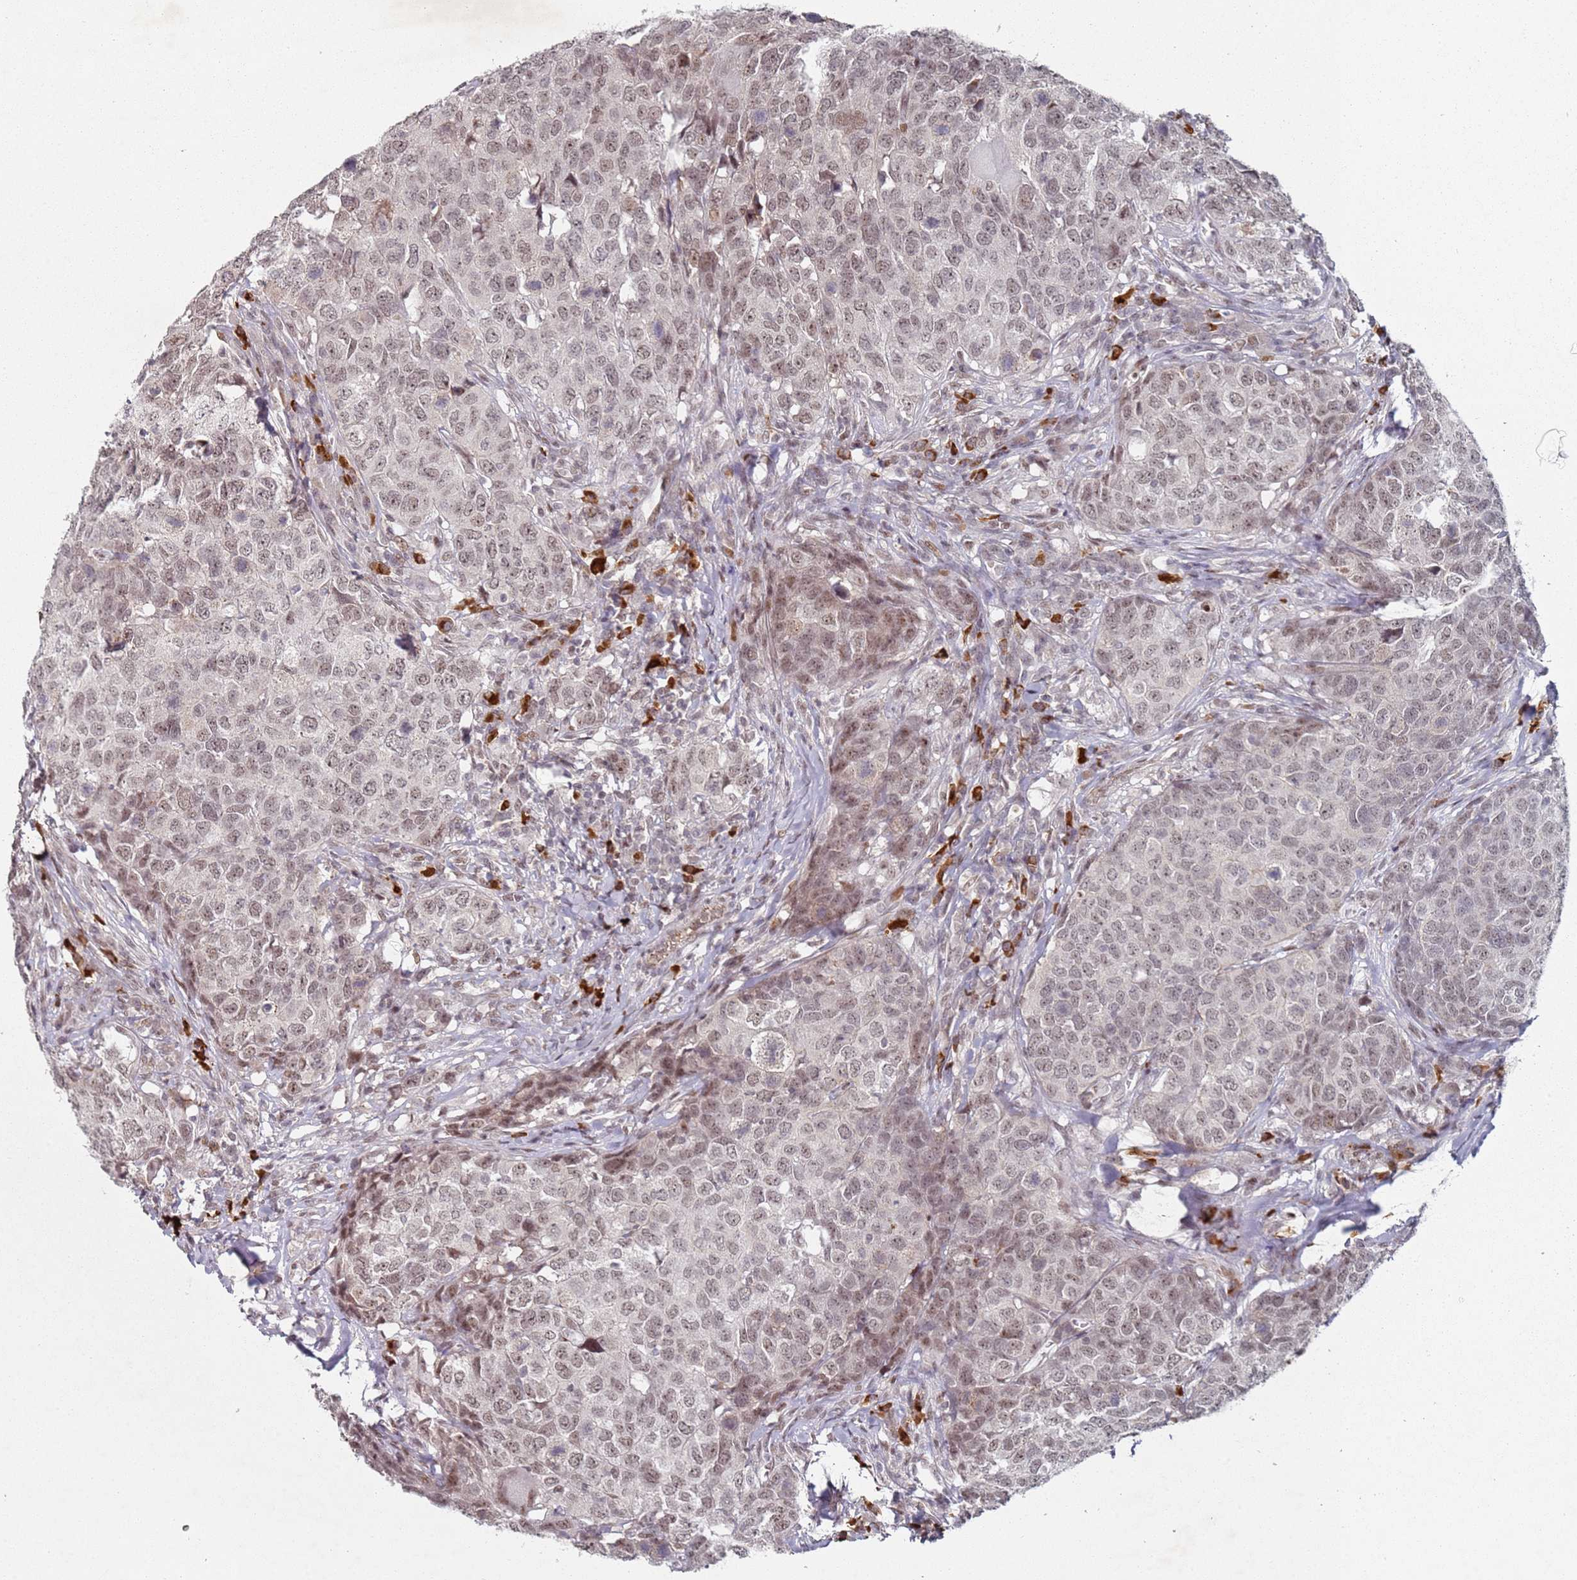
{"staining": {"intensity": "weak", "quantity": ">75%", "location": "nuclear"}, "tissue": "head and neck cancer", "cell_type": "Tumor cells", "image_type": "cancer", "snomed": [{"axis": "morphology", "description": "Squamous cell carcinoma, NOS"}, {"axis": "topography", "description": "Head-Neck"}], "caption": "An immunohistochemistry image of tumor tissue is shown. Protein staining in brown highlights weak nuclear positivity in head and neck squamous cell carcinoma within tumor cells. Nuclei are stained in blue.", "gene": "ATF6B", "patient": {"sex": "male", "age": 66}}